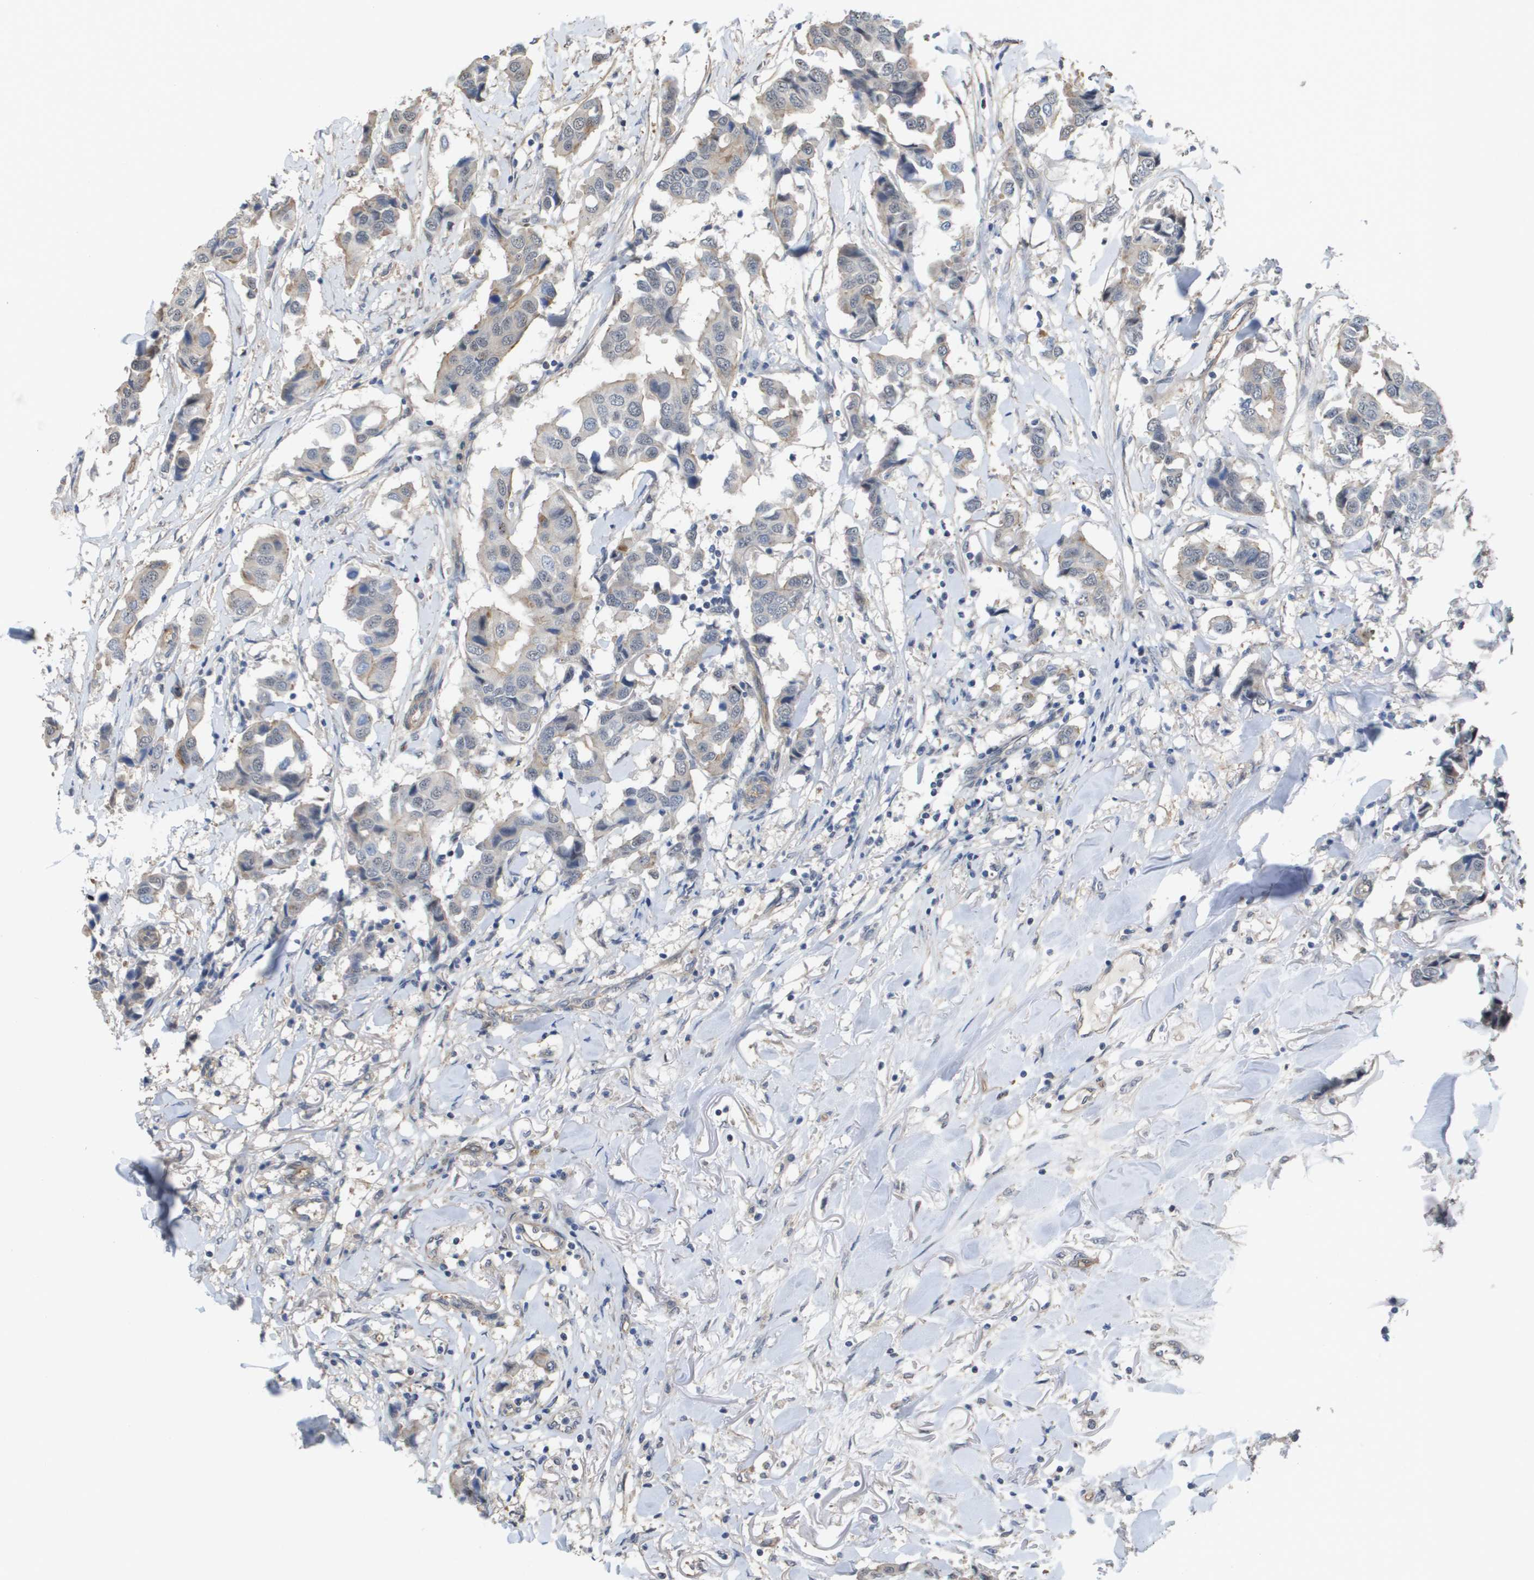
{"staining": {"intensity": "negative", "quantity": "none", "location": "none"}, "tissue": "breast cancer", "cell_type": "Tumor cells", "image_type": "cancer", "snomed": [{"axis": "morphology", "description": "Duct carcinoma"}, {"axis": "topography", "description": "Breast"}], "caption": "Protein analysis of breast invasive ductal carcinoma demonstrates no significant staining in tumor cells.", "gene": "RNF112", "patient": {"sex": "female", "age": 80}}